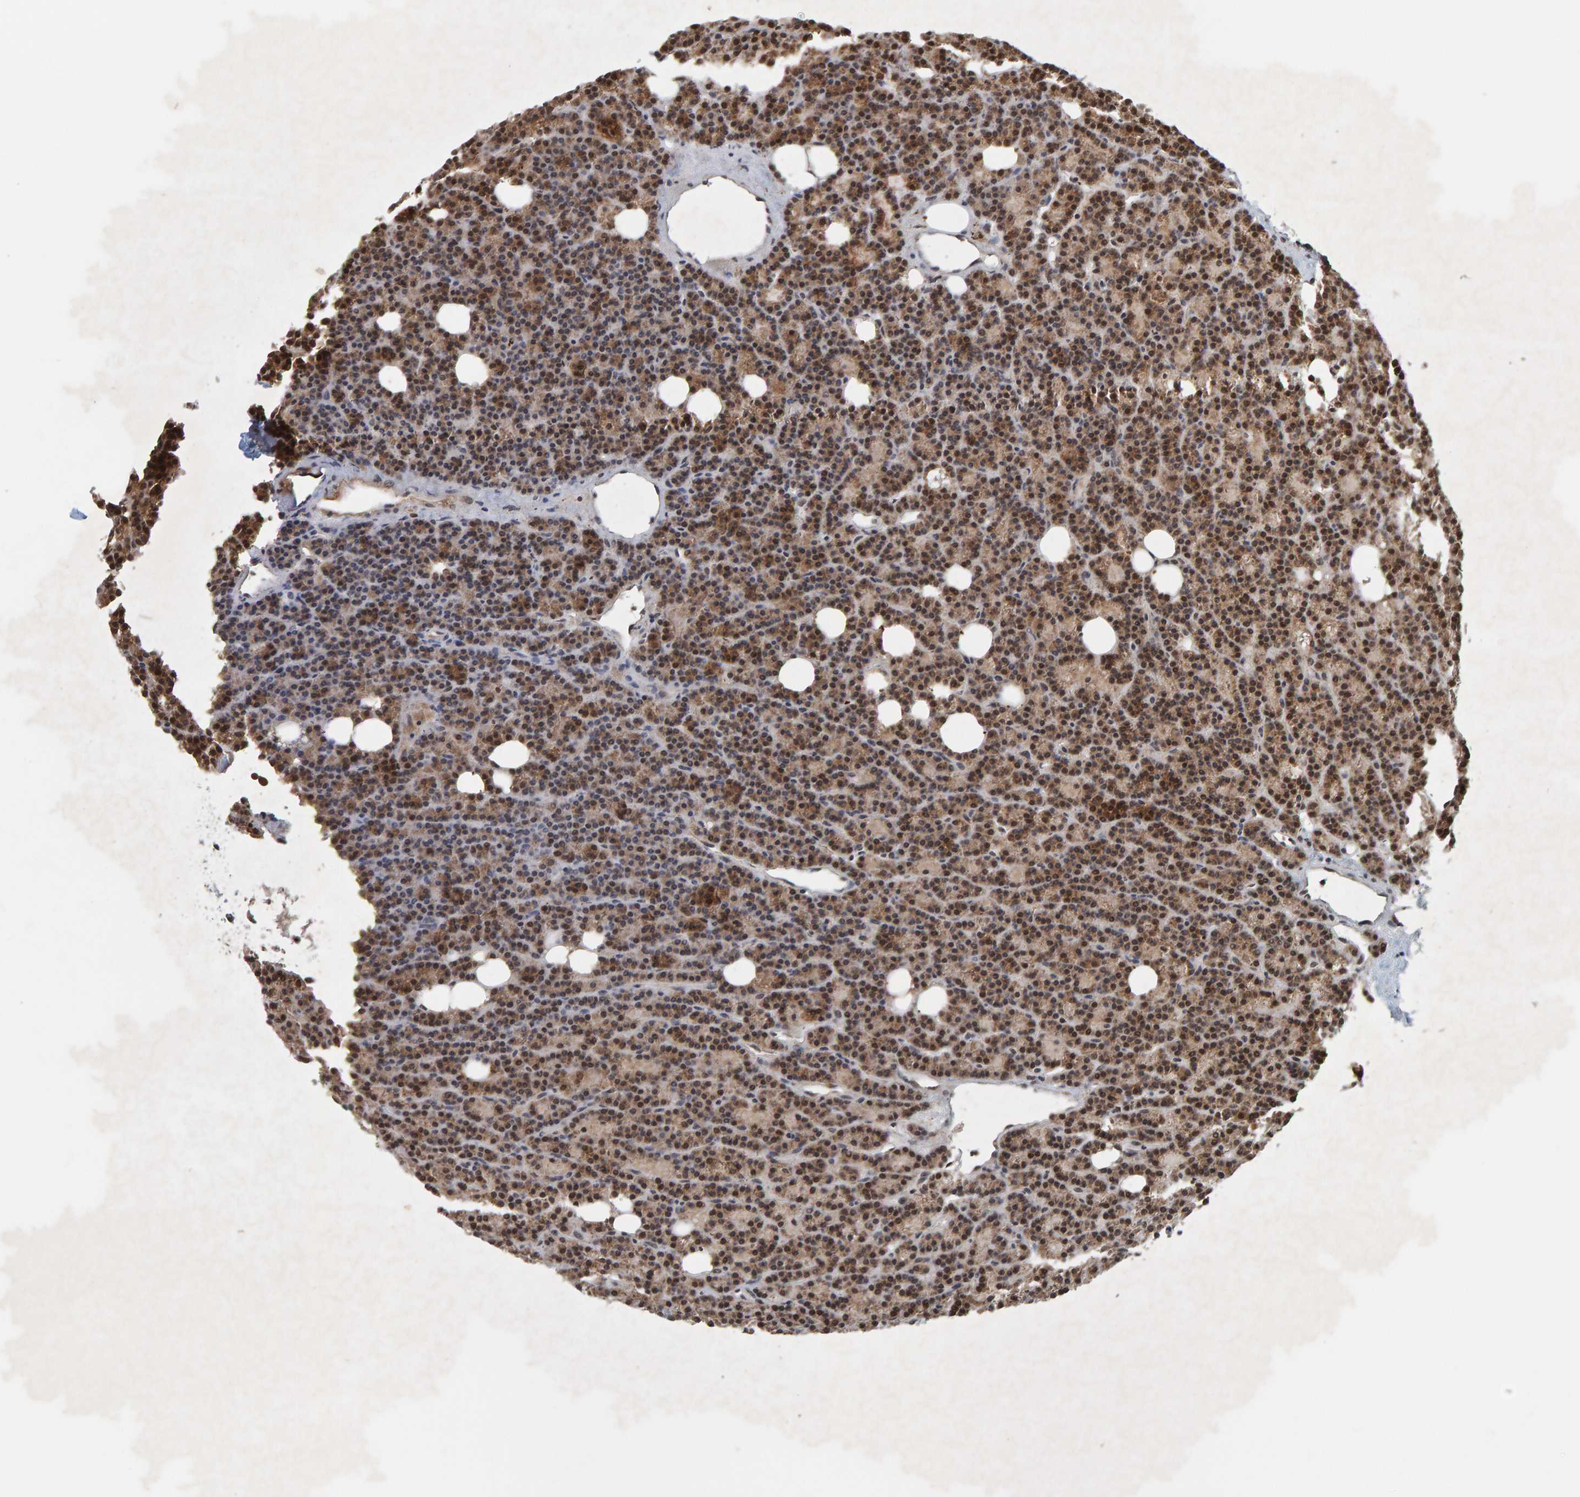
{"staining": {"intensity": "moderate", "quantity": ">75%", "location": "cytoplasmic/membranous,nuclear"}, "tissue": "parathyroid gland", "cell_type": "Glandular cells", "image_type": "normal", "snomed": [{"axis": "morphology", "description": "Normal tissue, NOS"}, {"axis": "morphology", "description": "Adenoma, NOS"}, {"axis": "topography", "description": "Parathyroid gland"}], "caption": "This photomicrograph exhibits immunohistochemistry (IHC) staining of benign parathyroid gland, with medium moderate cytoplasmic/membranous,nuclear expression in approximately >75% of glandular cells.", "gene": "CCDC182", "patient": {"sex": "female", "age": 57}}